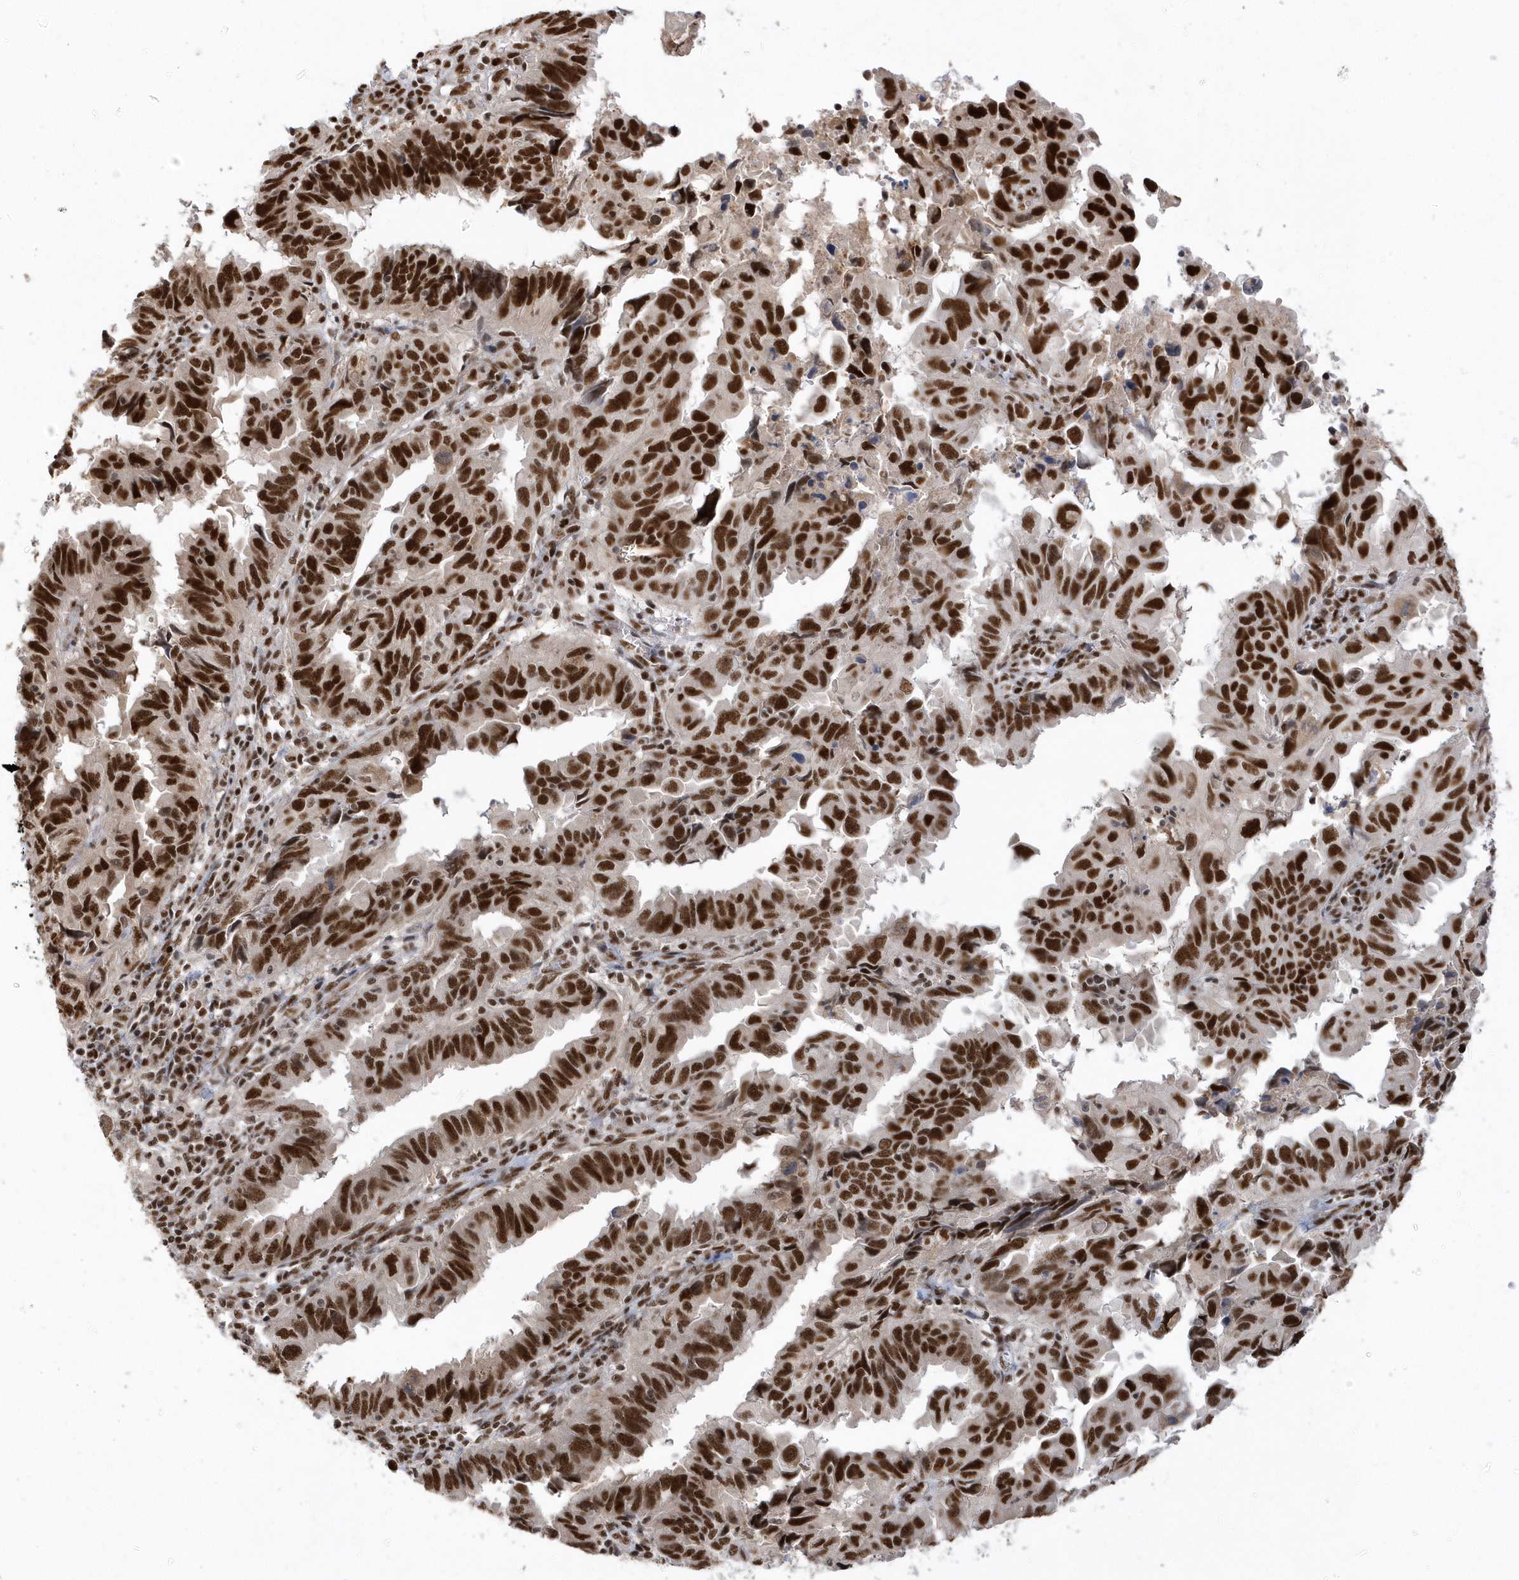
{"staining": {"intensity": "strong", "quantity": ">75%", "location": "nuclear"}, "tissue": "endometrial cancer", "cell_type": "Tumor cells", "image_type": "cancer", "snomed": [{"axis": "morphology", "description": "Adenocarcinoma, NOS"}, {"axis": "topography", "description": "Uterus"}], "caption": "Tumor cells display strong nuclear staining in approximately >75% of cells in adenocarcinoma (endometrial).", "gene": "SEPHS1", "patient": {"sex": "female", "age": 77}}